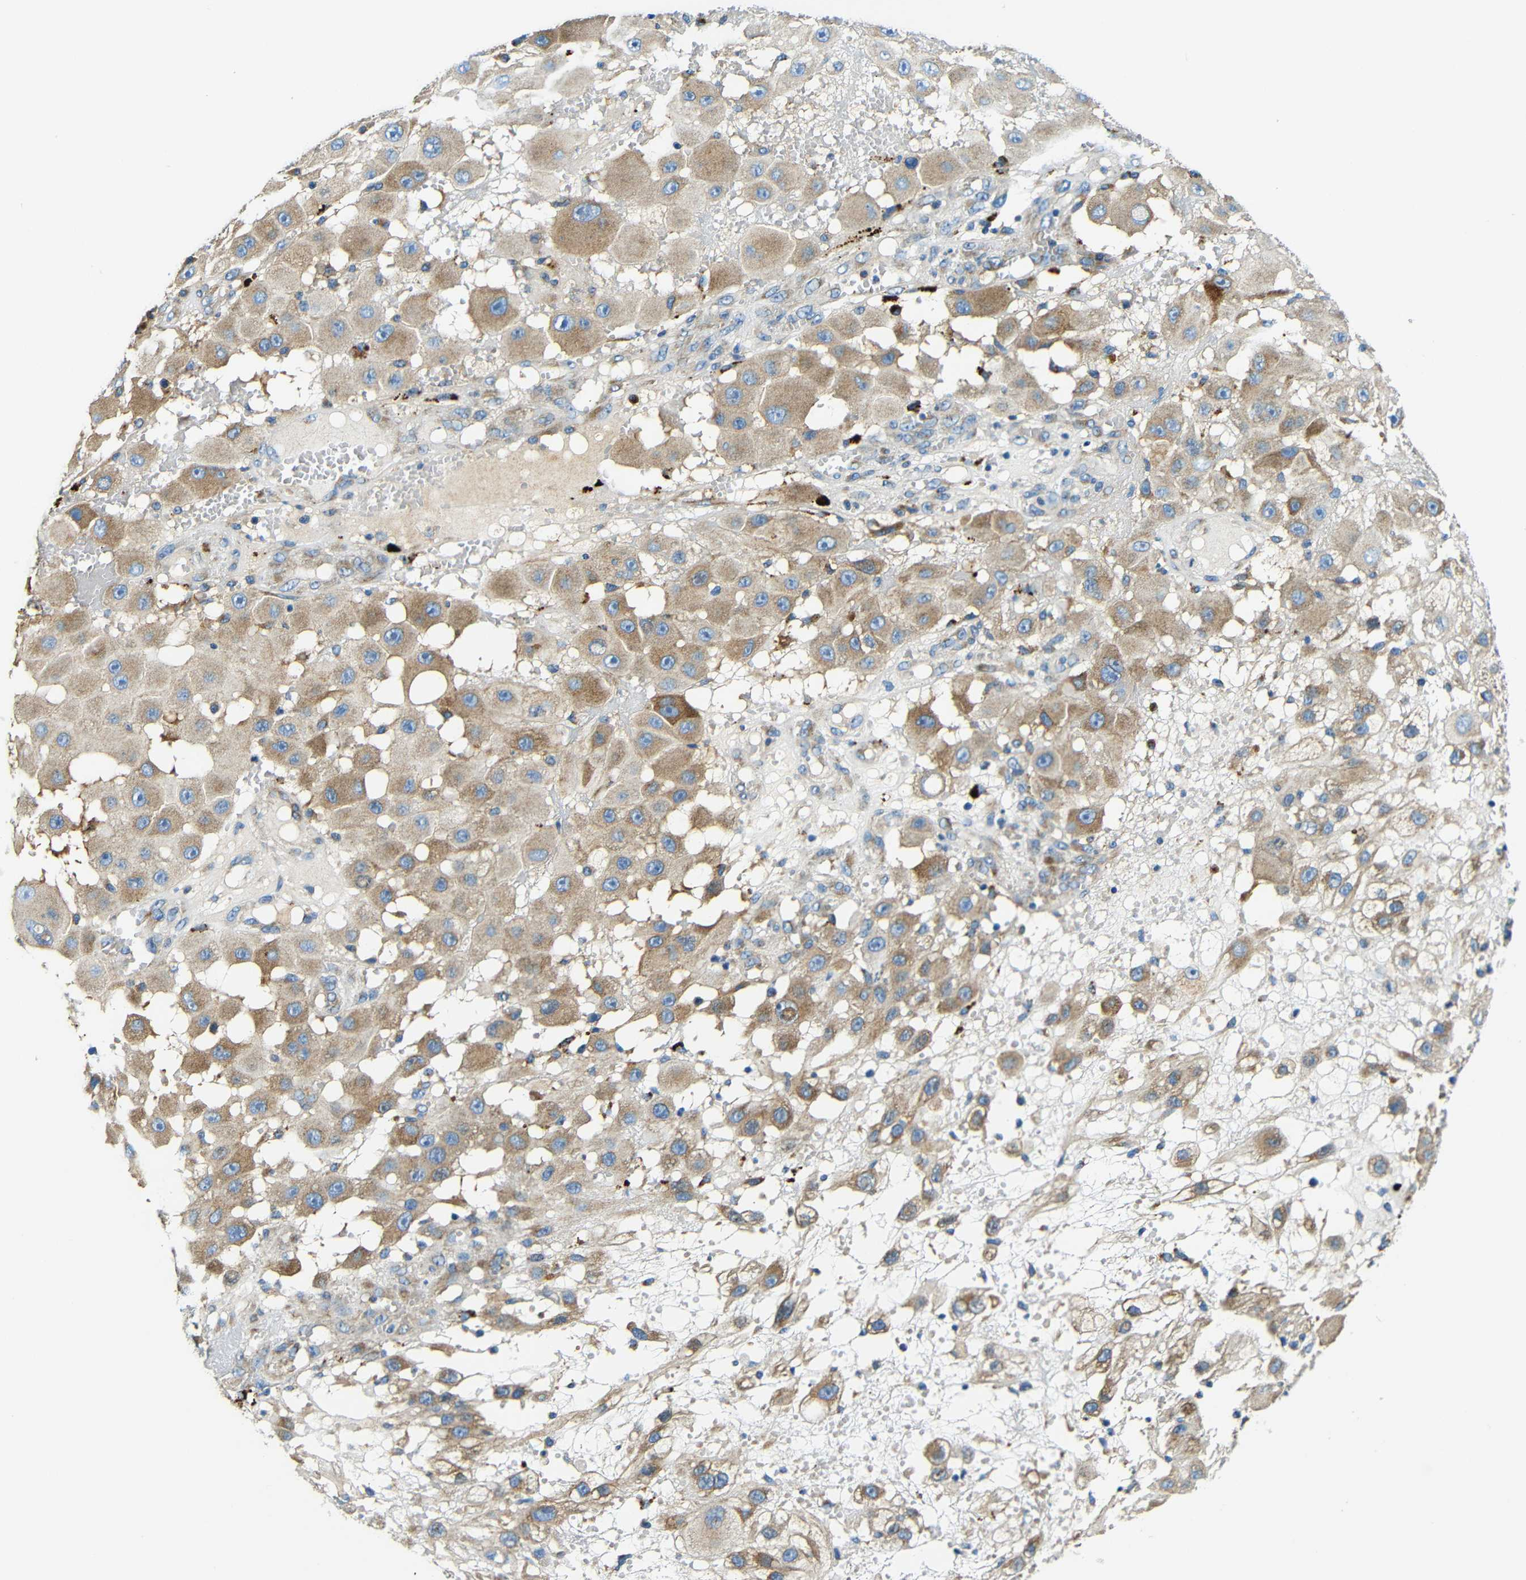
{"staining": {"intensity": "moderate", "quantity": ">75%", "location": "cytoplasmic/membranous"}, "tissue": "melanoma", "cell_type": "Tumor cells", "image_type": "cancer", "snomed": [{"axis": "morphology", "description": "Malignant melanoma, NOS"}, {"axis": "topography", "description": "Skin"}], "caption": "Brown immunohistochemical staining in human malignant melanoma displays moderate cytoplasmic/membranous positivity in about >75% of tumor cells.", "gene": "USO1", "patient": {"sex": "female", "age": 81}}